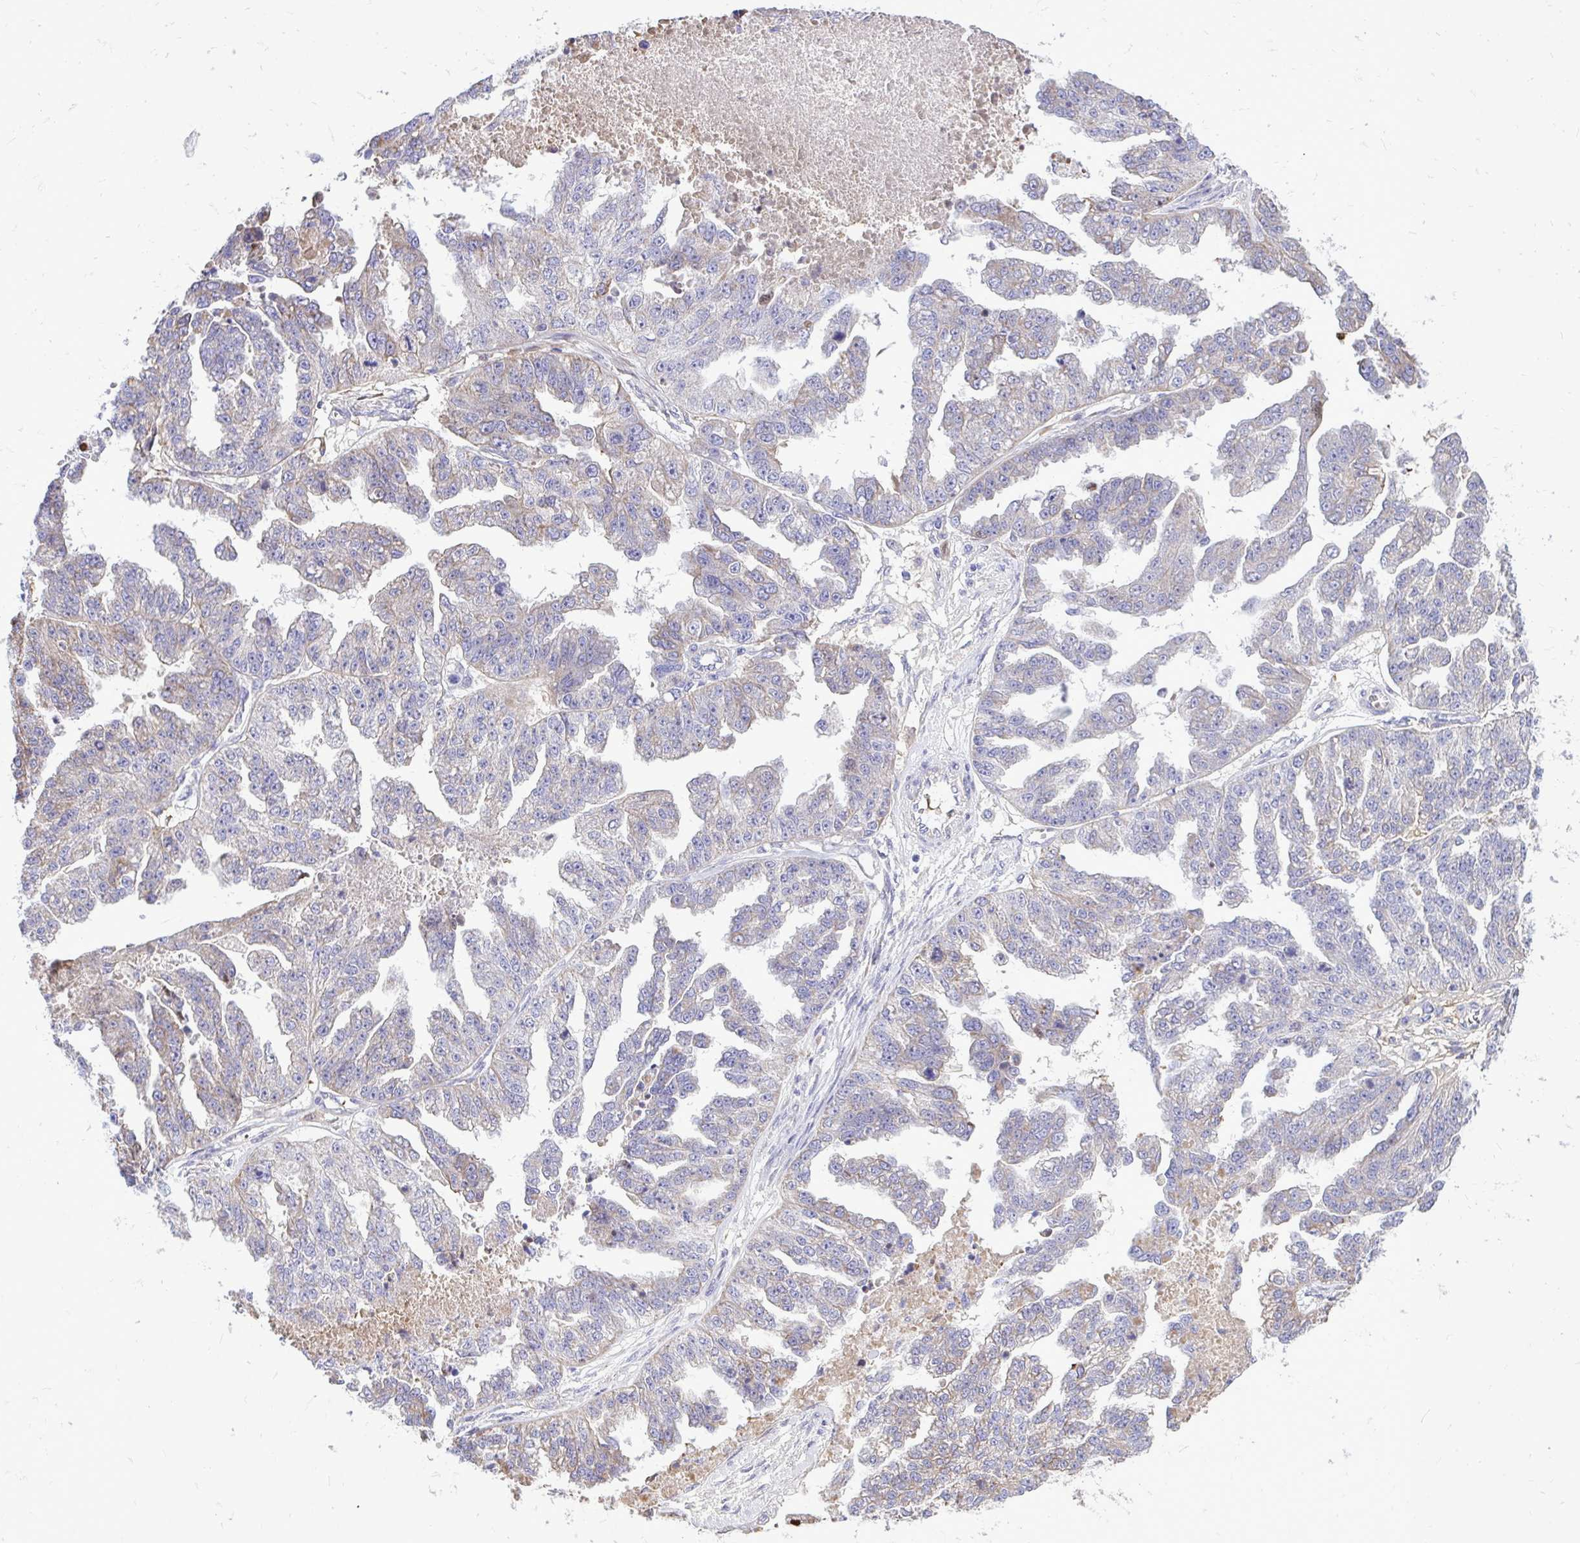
{"staining": {"intensity": "moderate", "quantity": "<25%", "location": "cytoplasmic/membranous"}, "tissue": "ovarian cancer", "cell_type": "Tumor cells", "image_type": "cancer", "snomed": [{"axis": "morphology", "description": "Cystadenocarcinoma, serous, NOS"}, {"axis": "topography", "description": "Ovary"}], "caption": "Ovarian serous cystadenocarcinoma stained with a protein marker exhibits moderate staining in tumor cells.", "gene": "ATP13A2", "patient": {"sex": "female", "age": 58}}